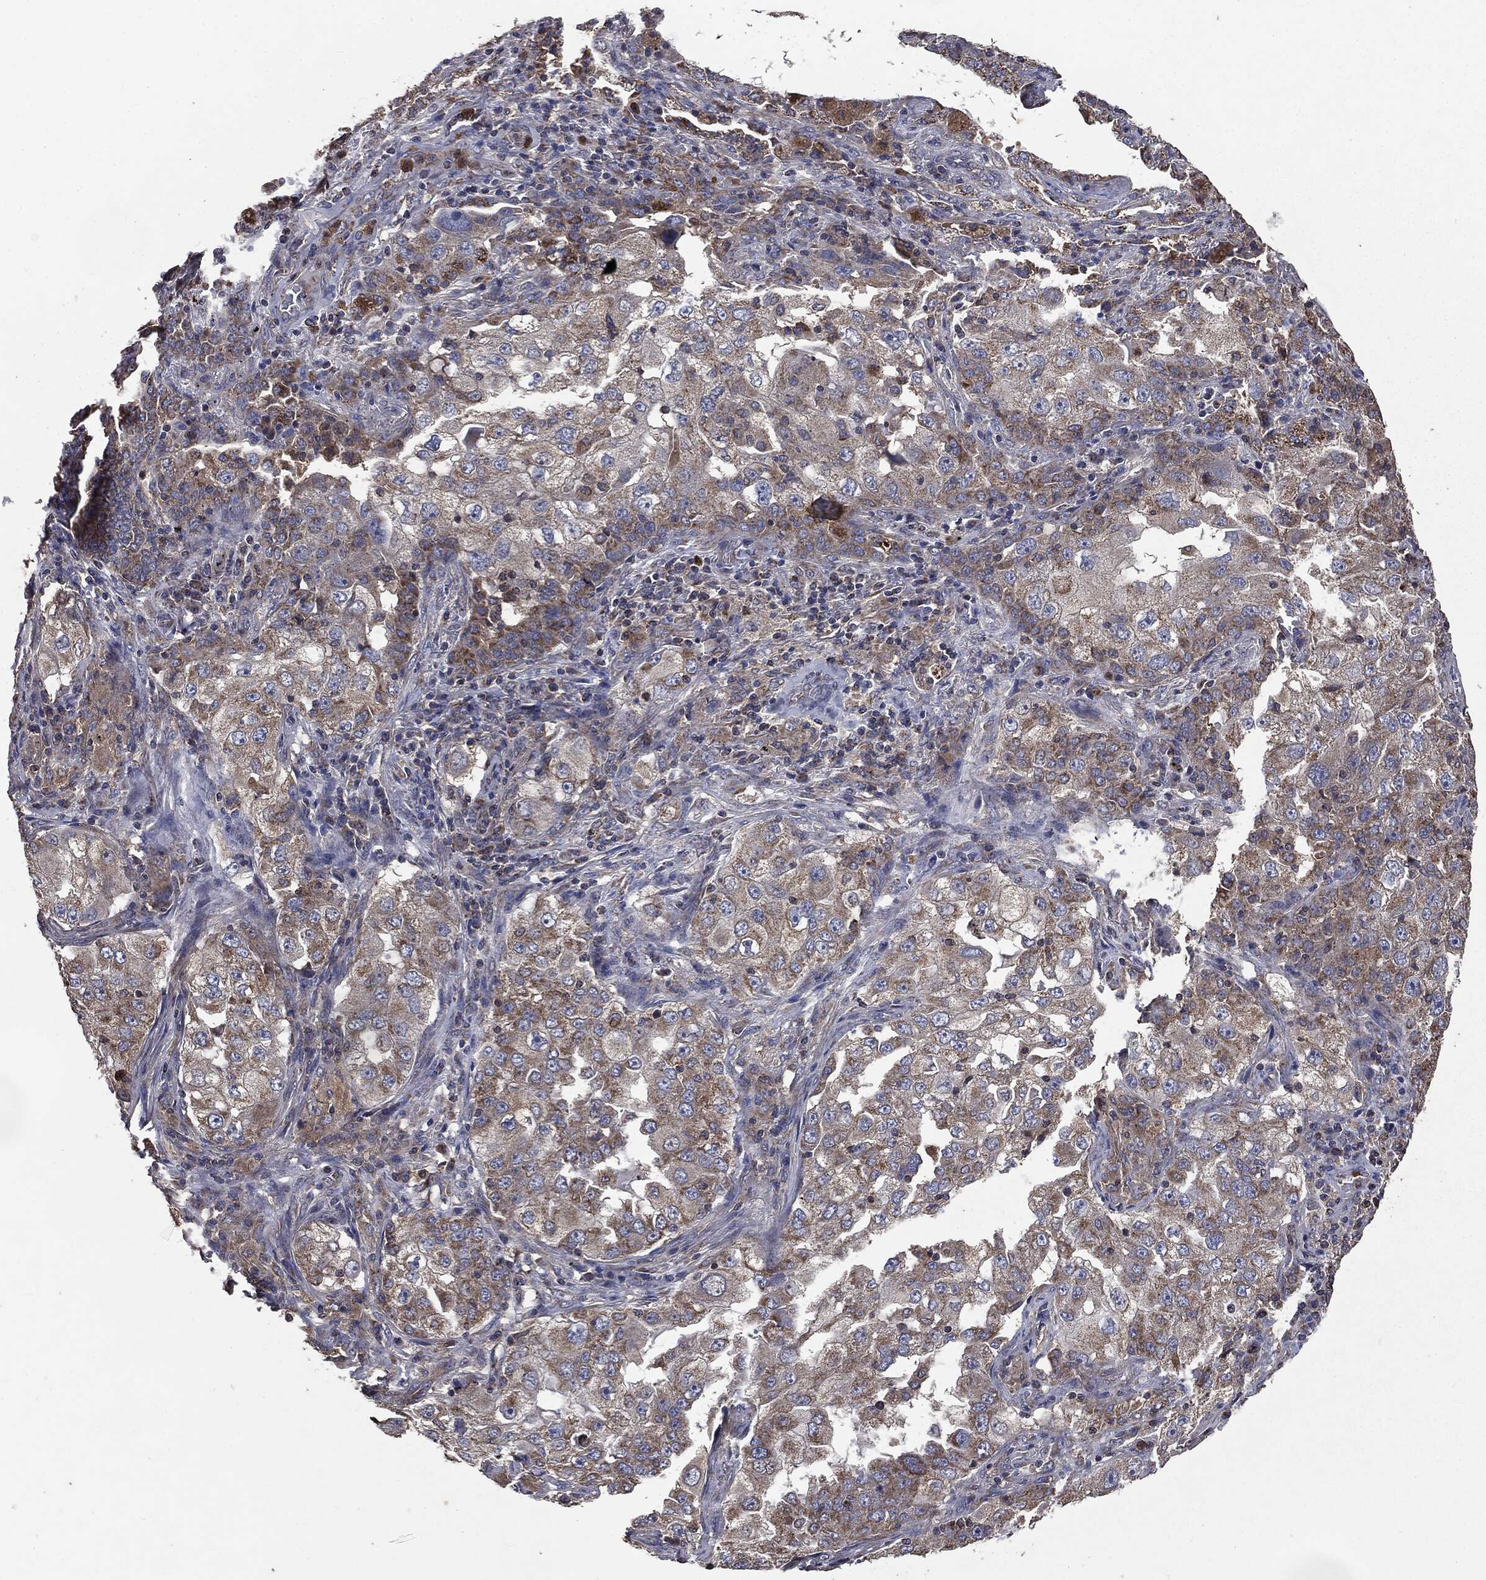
{"staining": {"intensity": "moderate", "quantity": ">75%", "location": "cytoplasmic/membranous"}, "tissue": "lung cancer", "cell_type": "Tumor cells", "image_type": "cancer", "snomed": [{"axis": "morphology", "description": "Adenocarcinoma, NOS"}, {"axis": "topography", "description": "Lung"}], "caption": "The image exhibits immunohistochemical staining of lung cancer. There is moderate cytoplasmic/membranous staining is appreciated in about >75% of tumor cells.", "gene": "MAPK6", "patient": {"sex": "female", "age": 61}}